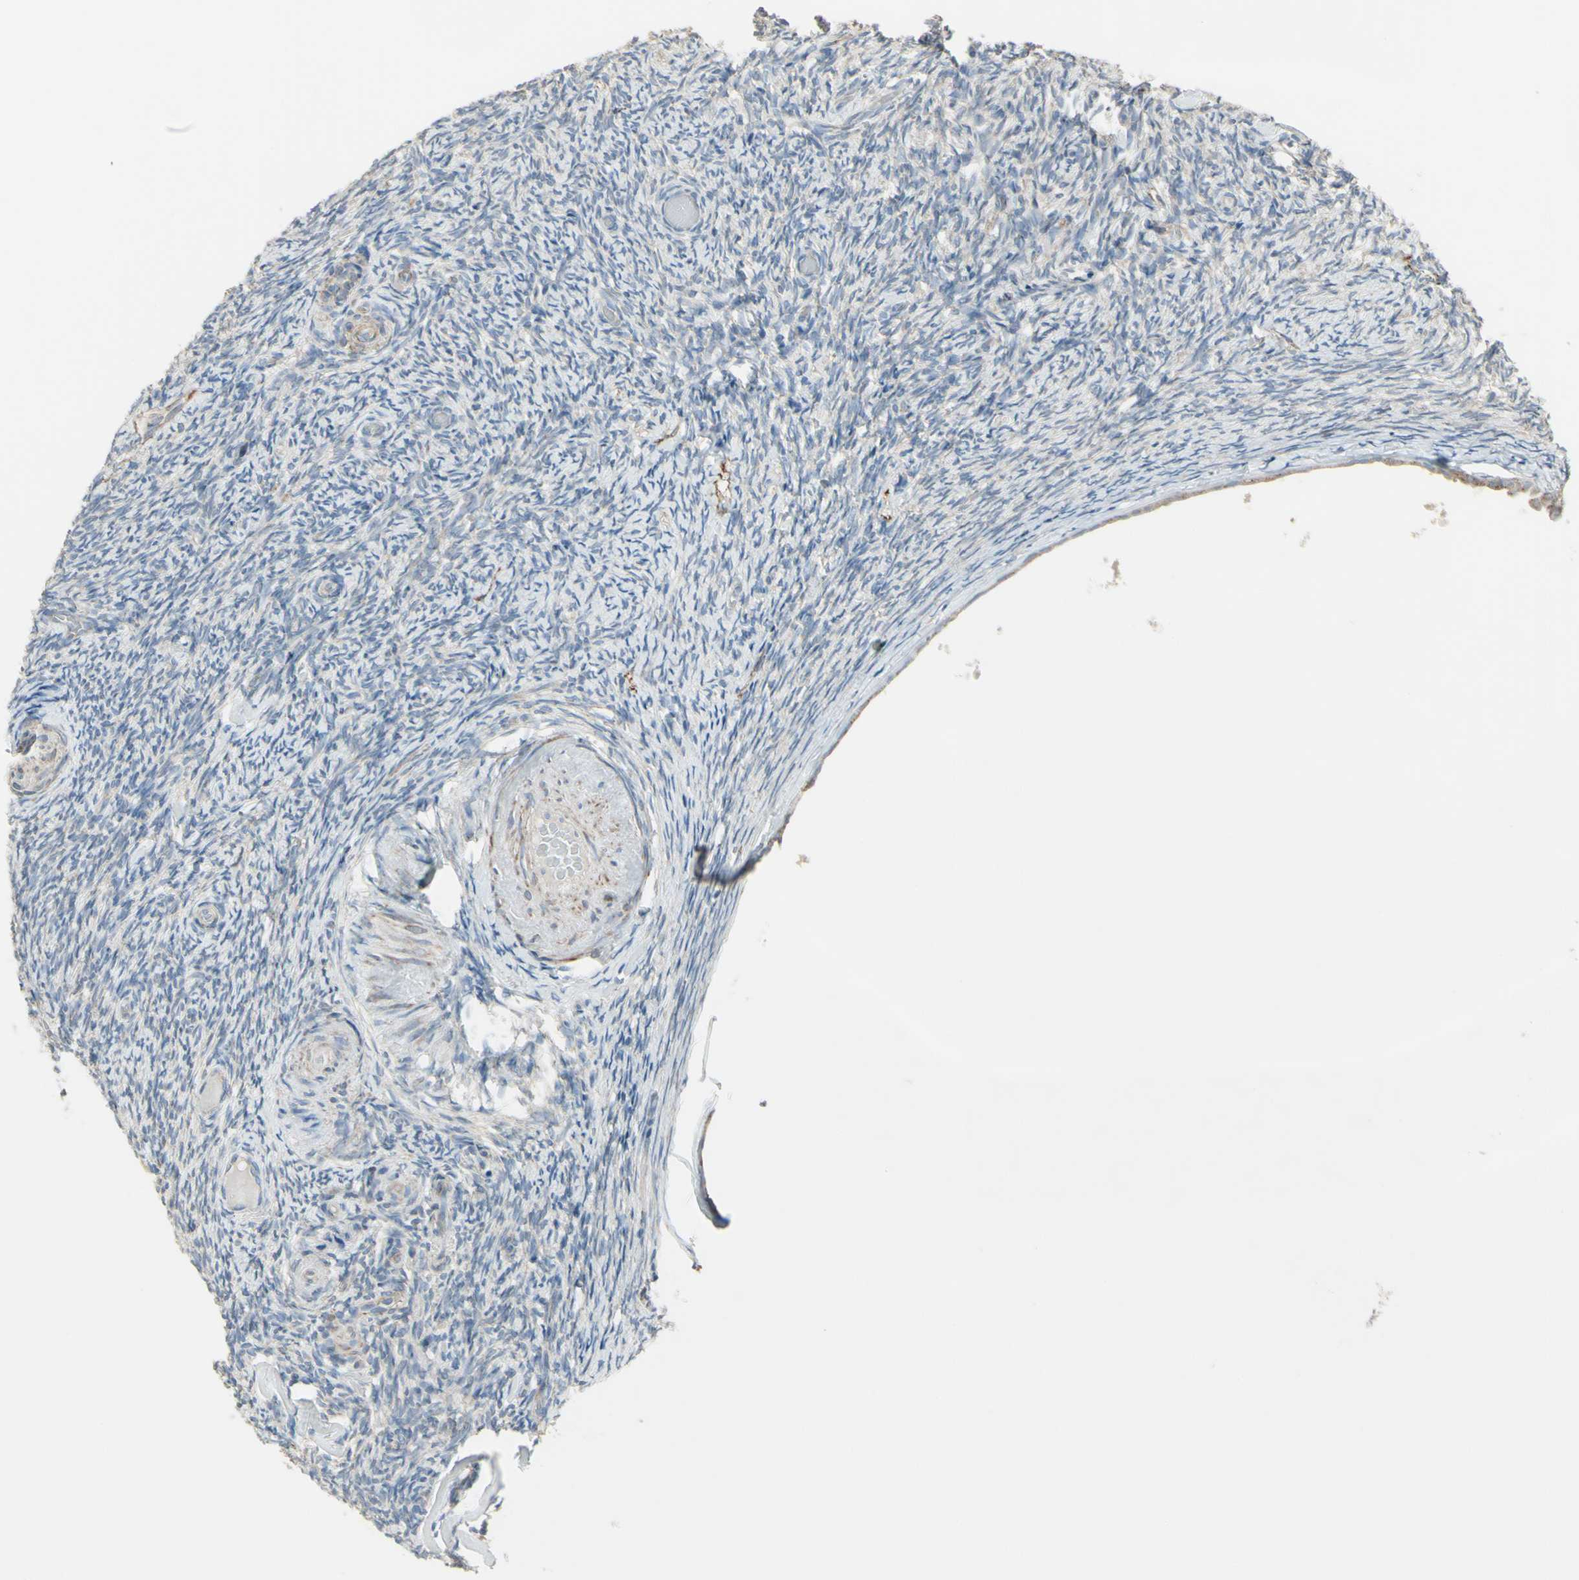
{"staining": {"intensity": "weak", "quantity": ">75%", "location": "cytoplasmic/membranous"}, "tissue": "ovary", "cell_type": "Follicle cells", "image_type": "normal", "snomed": [{"axis": "morphology", "description": "Normal tissue, NOS"}, {"axis": "topography", "description": "Ovary"}], "caption": "Immunohistochemistry (IHC) image of normal human ovary stained for a protein (brown), which demonstrates low levels of weak cytoplasmic/membranous positivity in approximately >75% of follicle cells.", "gene": "FAM171B", "patient": {"sex": "female", "age": 60}}